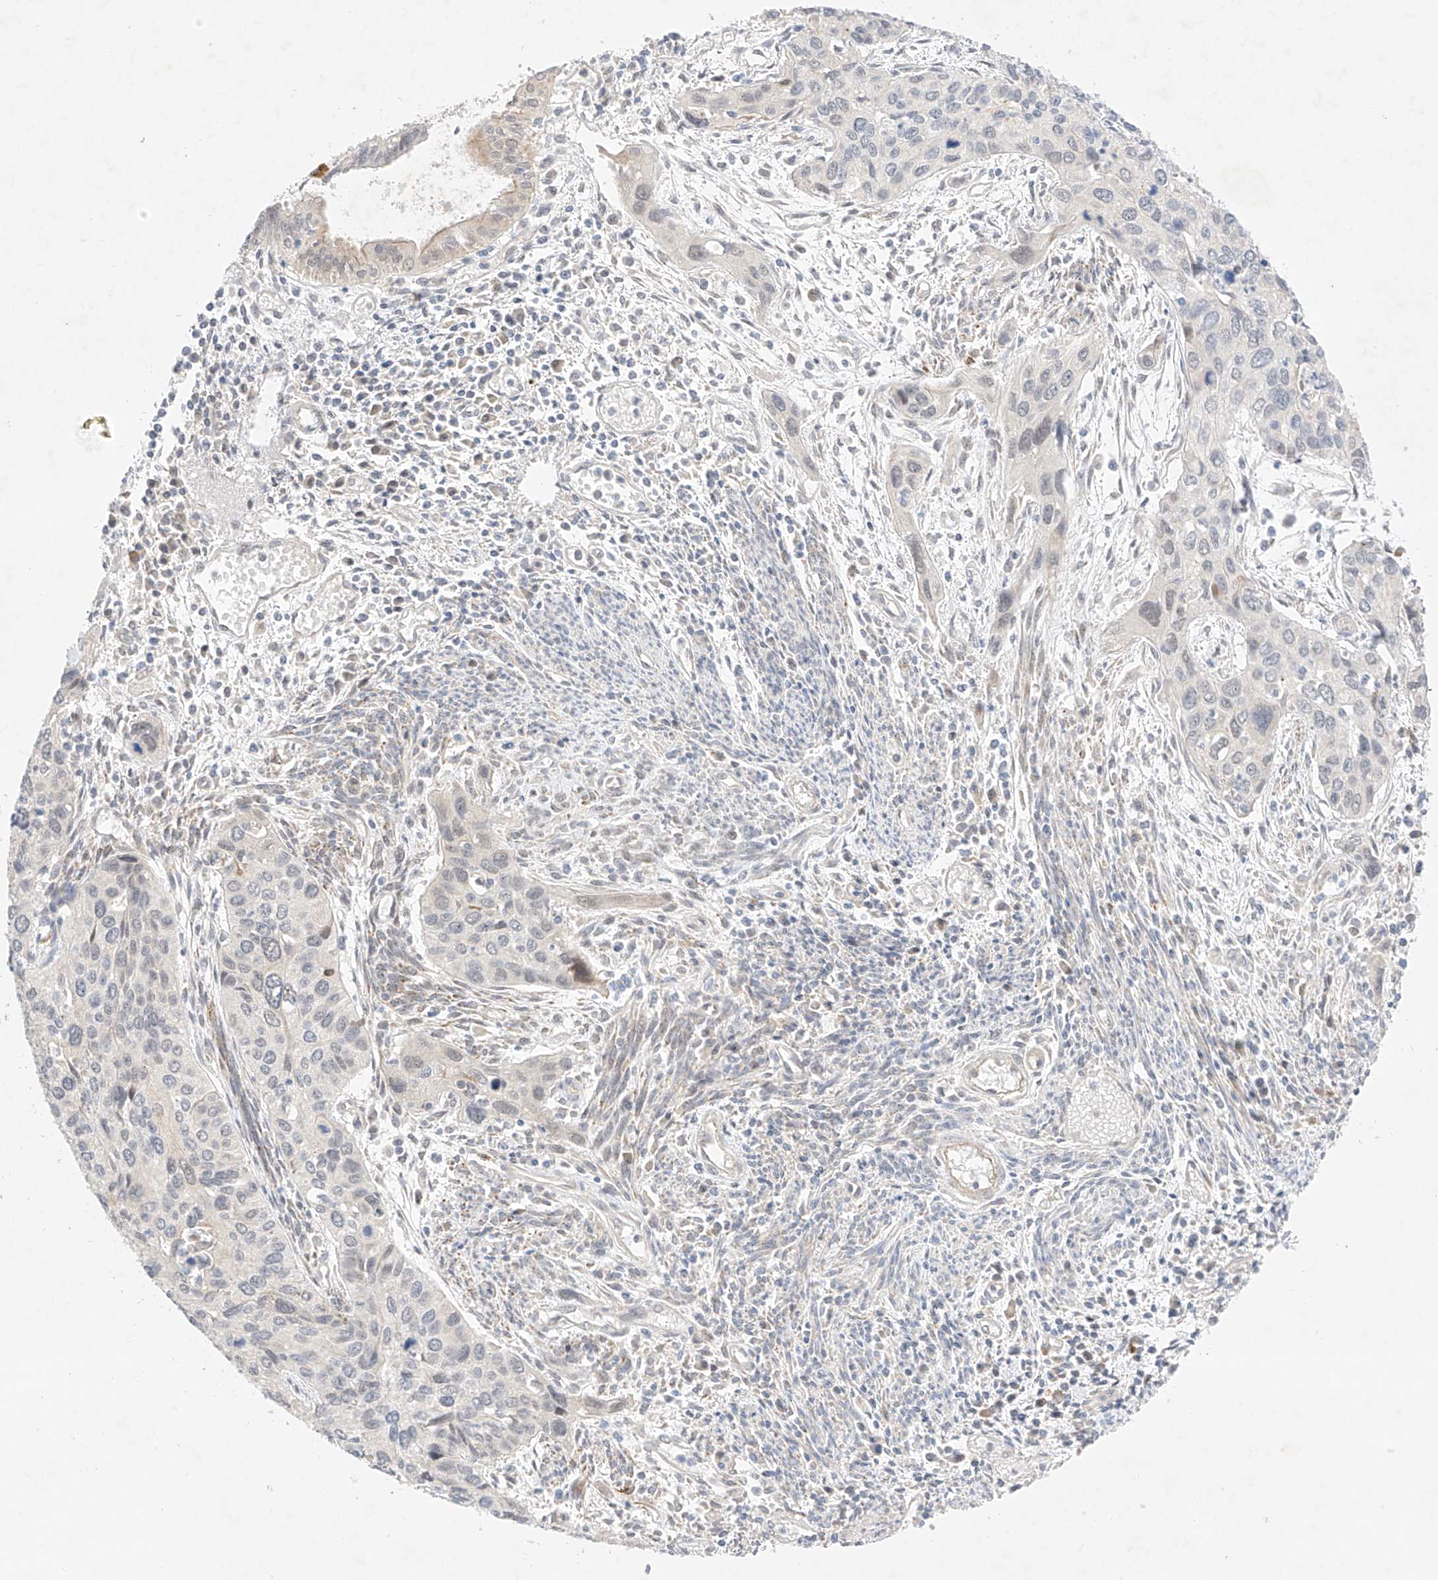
{"staining": {"intensity": "negative", "quantity": "none", "location": "none"}, "tissue": "cervical cancer", "cell_type": "Tumor cells", "image_type": "cancer", "snomed": [{"axis": "morphology", "description": "Squamous cell carcinoma, NOS"}, {"axis": "topography", "description": "Cervix"}], "caption": "Tumor cells are negative for protein expression in human squamous cell carcinoma (cervical).", "gene": "IL22RA2", "patient": {"sex": "female", "age": 55}}